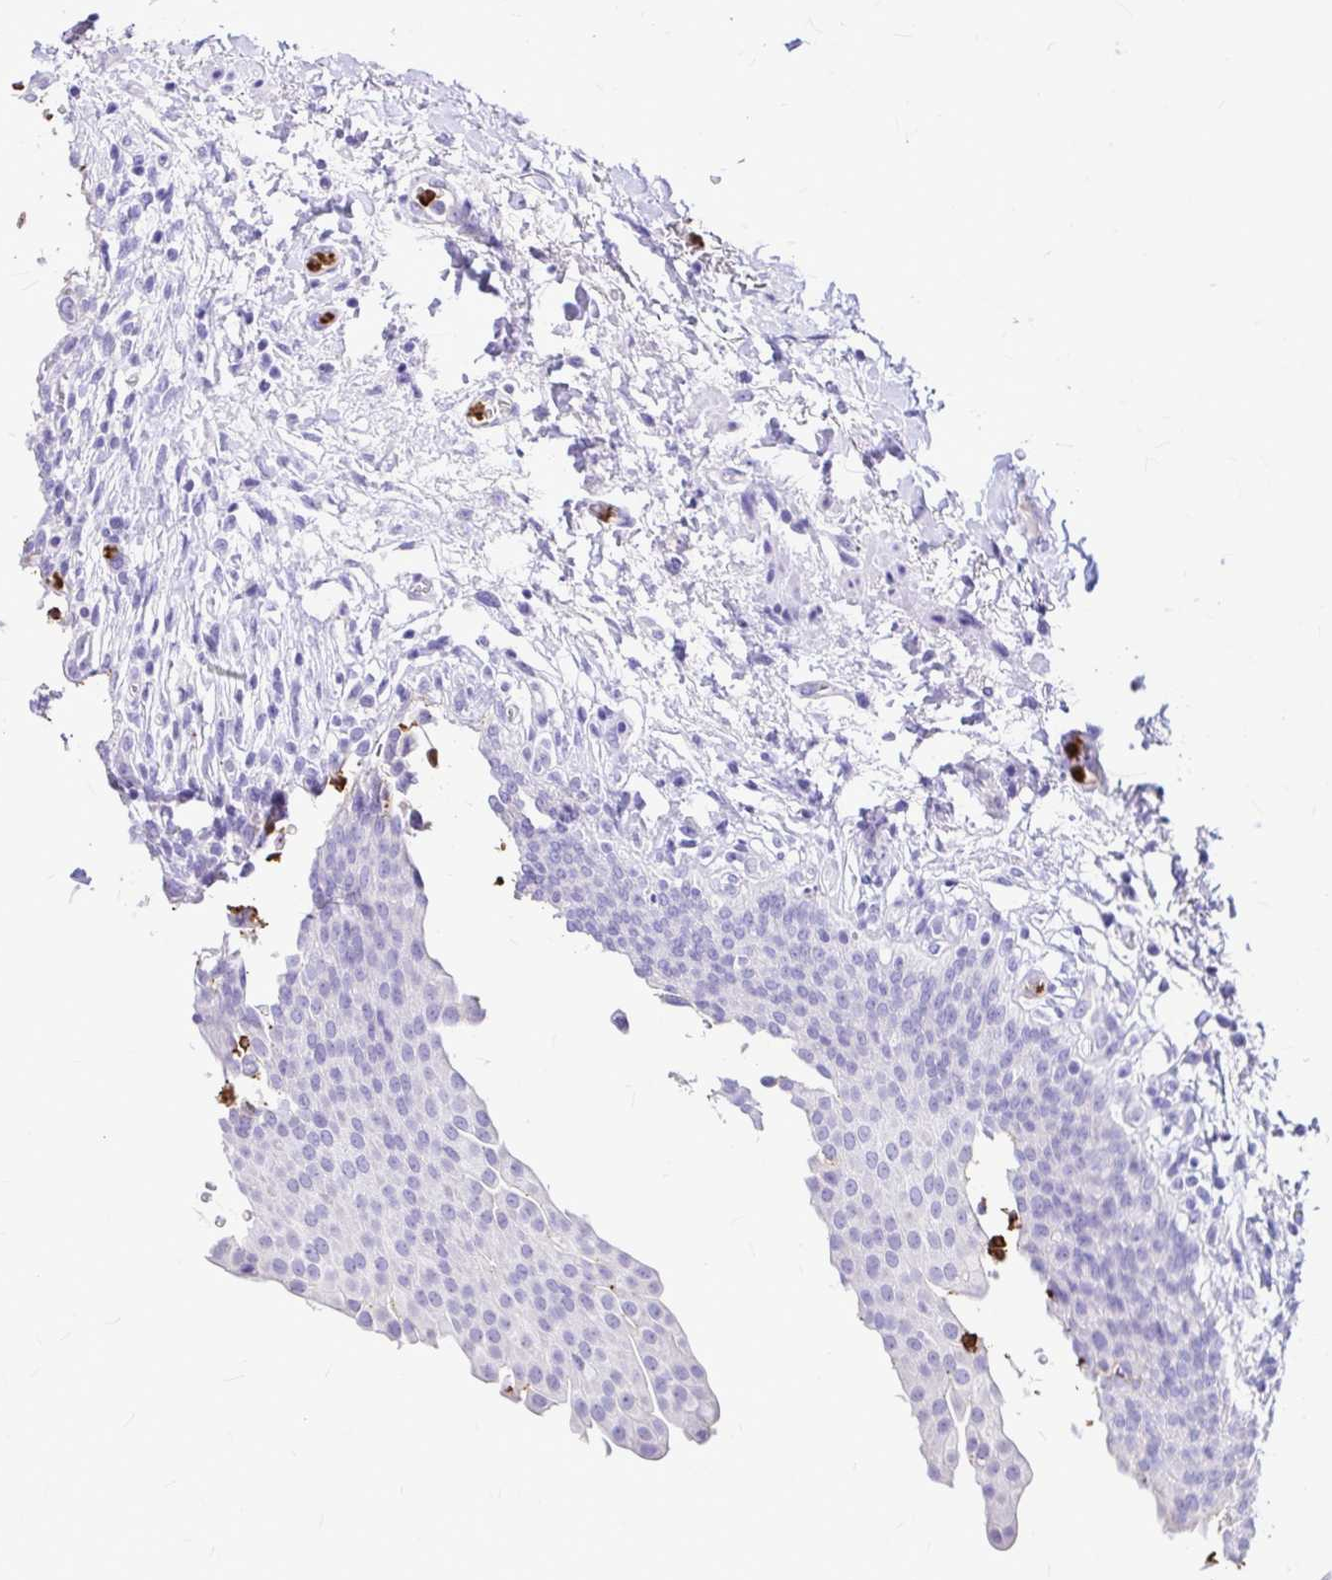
{"staining": {"intensity": "negative", "quantity": "none", "location": "none"}, "tissue": "urinary bladder", "cell_type": "Urothelial cells", "image_type": "normal", "snomed": [{"axis": "morphology", "description": "Normal tissue, NOS"}, {"axis": "topography", "description": "Urinary bladder"}, {"axis": "topography", "description": "Peripheral nerve tissue"}], "caption": "High magnification brightfield microscopy of unremarkable urinary bladder stained with DAB (3,3'-diaminobenzidine) (brown) and counterstained with hematoxylin (blue): urothelial cells show no significant staining. (Immunohistochemistry, brightfield microscopy, high magnification).", "gene": "CLEC1B", "patient": {"sex": "female", "age": 60}}